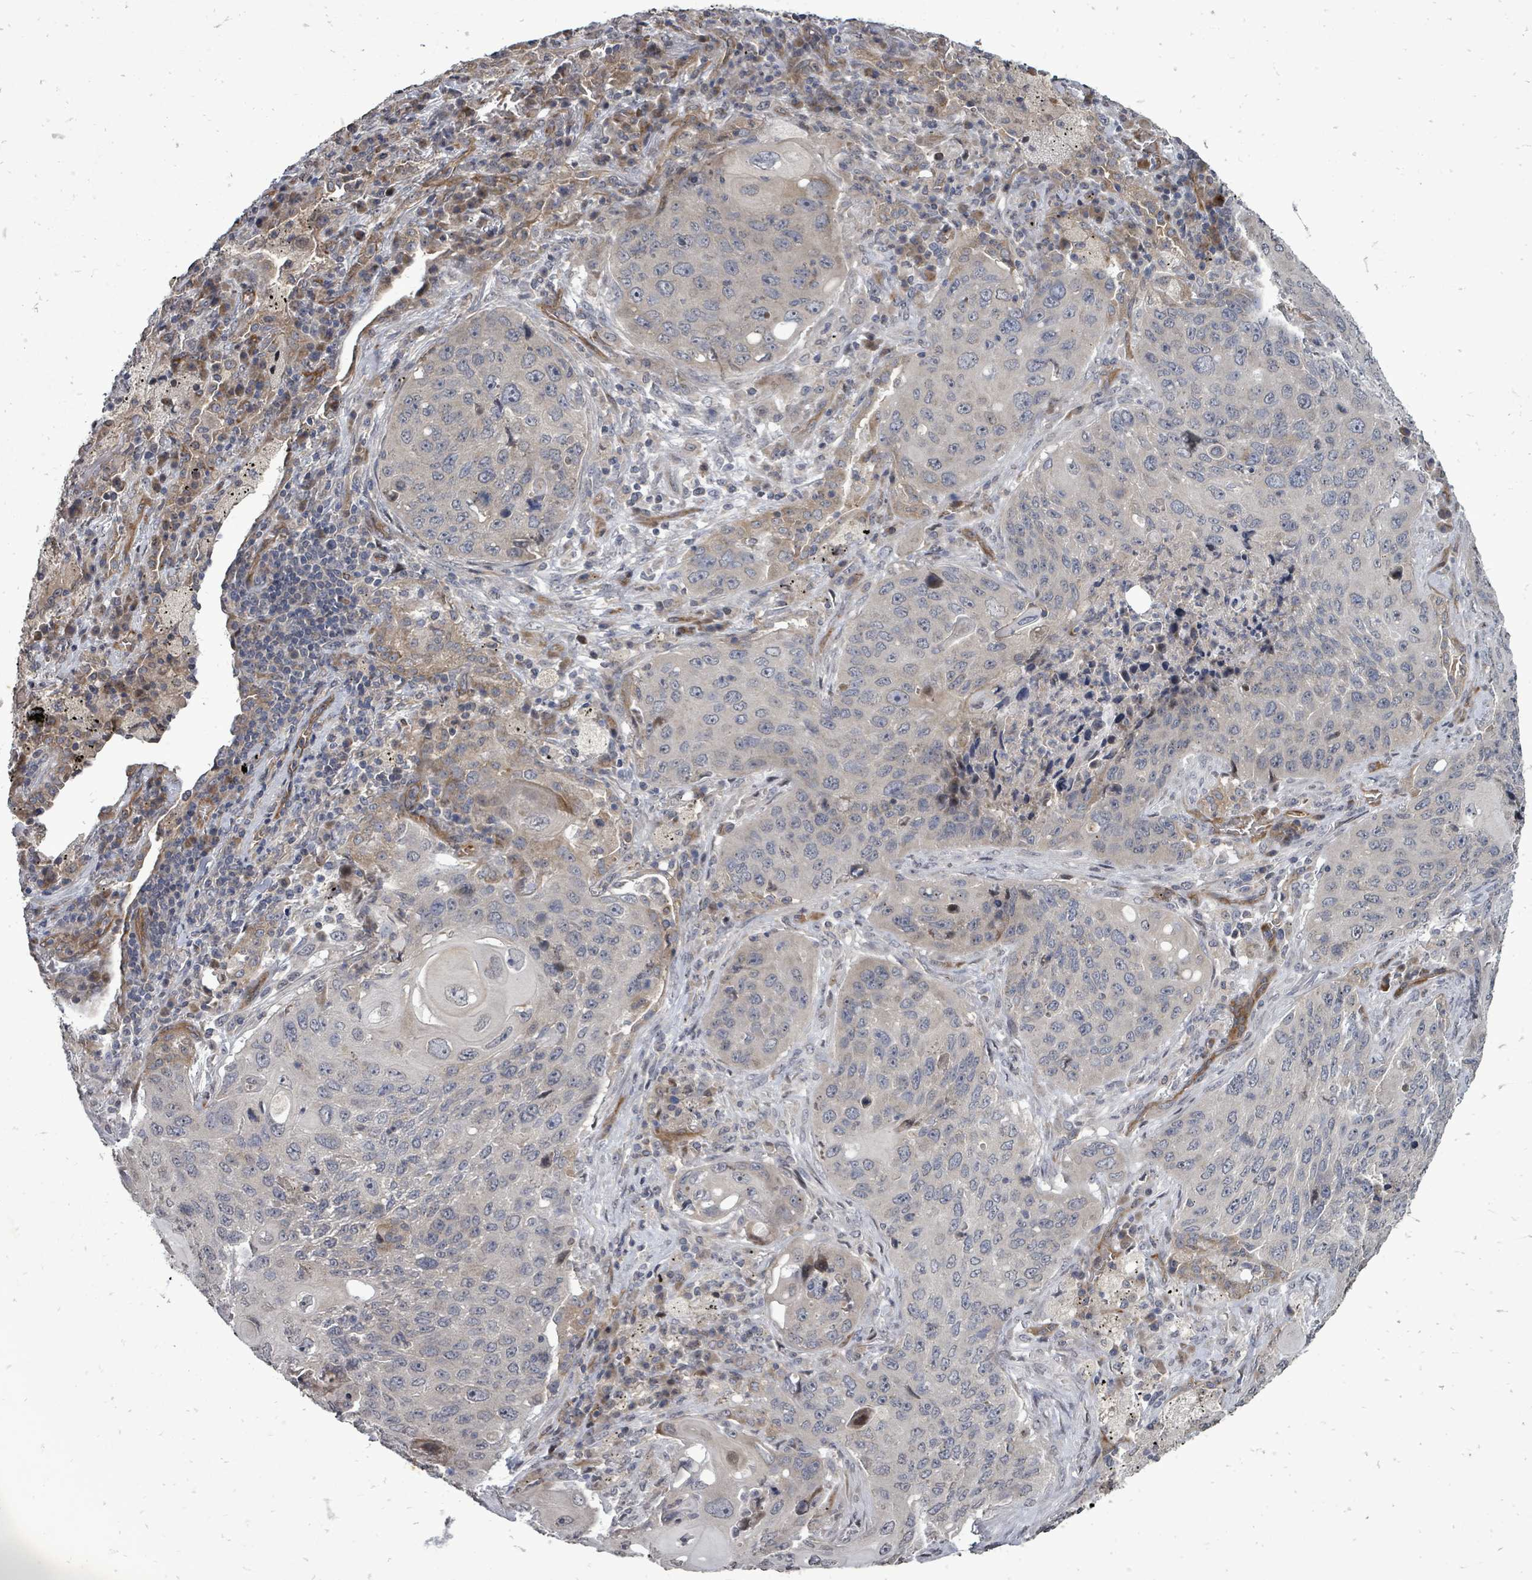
{"staining": {"intensity": "negative", "quantity": "none", "location": "none"}, "tissue": "lung cancer", "cell_type": "Tumor cells", "image_type": "cancer", "snomed": [{"axis": "morphology", "description": "Squamous cell carcinoma, NOS"}, {"axis": "topography", "description": "Lung"}], "caption": "High magnification brightfield microscopy of lung cancer stained with DAB (3,3'-diaminobenzidine) (brown) and counterstained with hematoxylin (blue): tumor cells show no significant positivity.", "gene": "RALGAPB", "patient": {"sex": "female", "age": 63}}